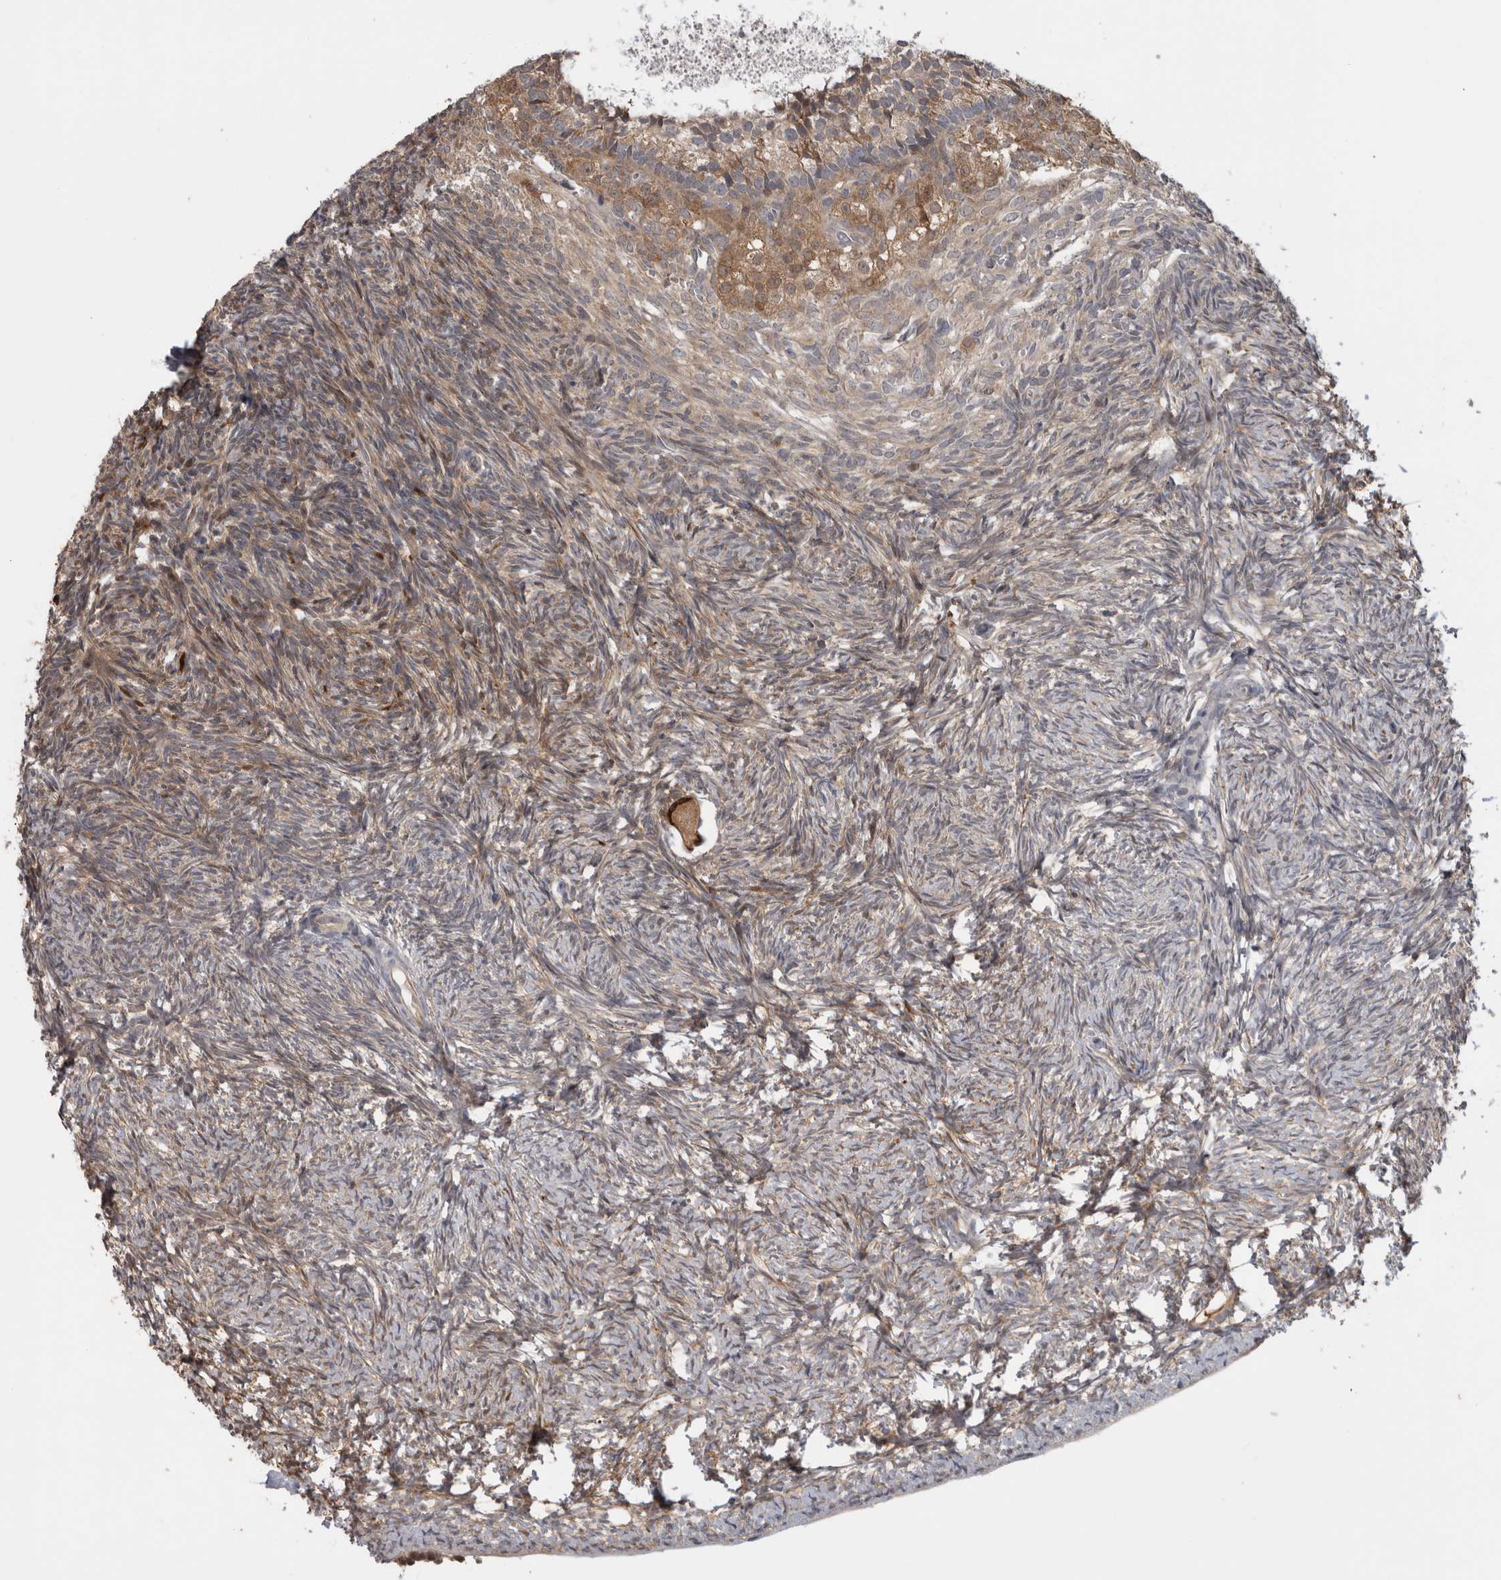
{"staining": {"intensity": "moderate", "quantity": ">75%", "location": "cytoplasmic/membranous"}, "tissue": "ovary", "cell_type": "Follicle cells", "image_type": "normal", "snomed": [{"axis": "morphology", "description": "Normal tissue, NOS"}, {"axis": "topography", "description": "Ovary"}], "caption": "DAB (3,3'-diaminobenzidine) immunohistochemical staining of benign ovary displays moderate cytoplasmic/membranous protein staining in about >75% of follicle cells. (DAB IHC with brightfield microscopy, high magnification).", "gene": "USH1G", "patient": {"sex": "female", "age": 34}}